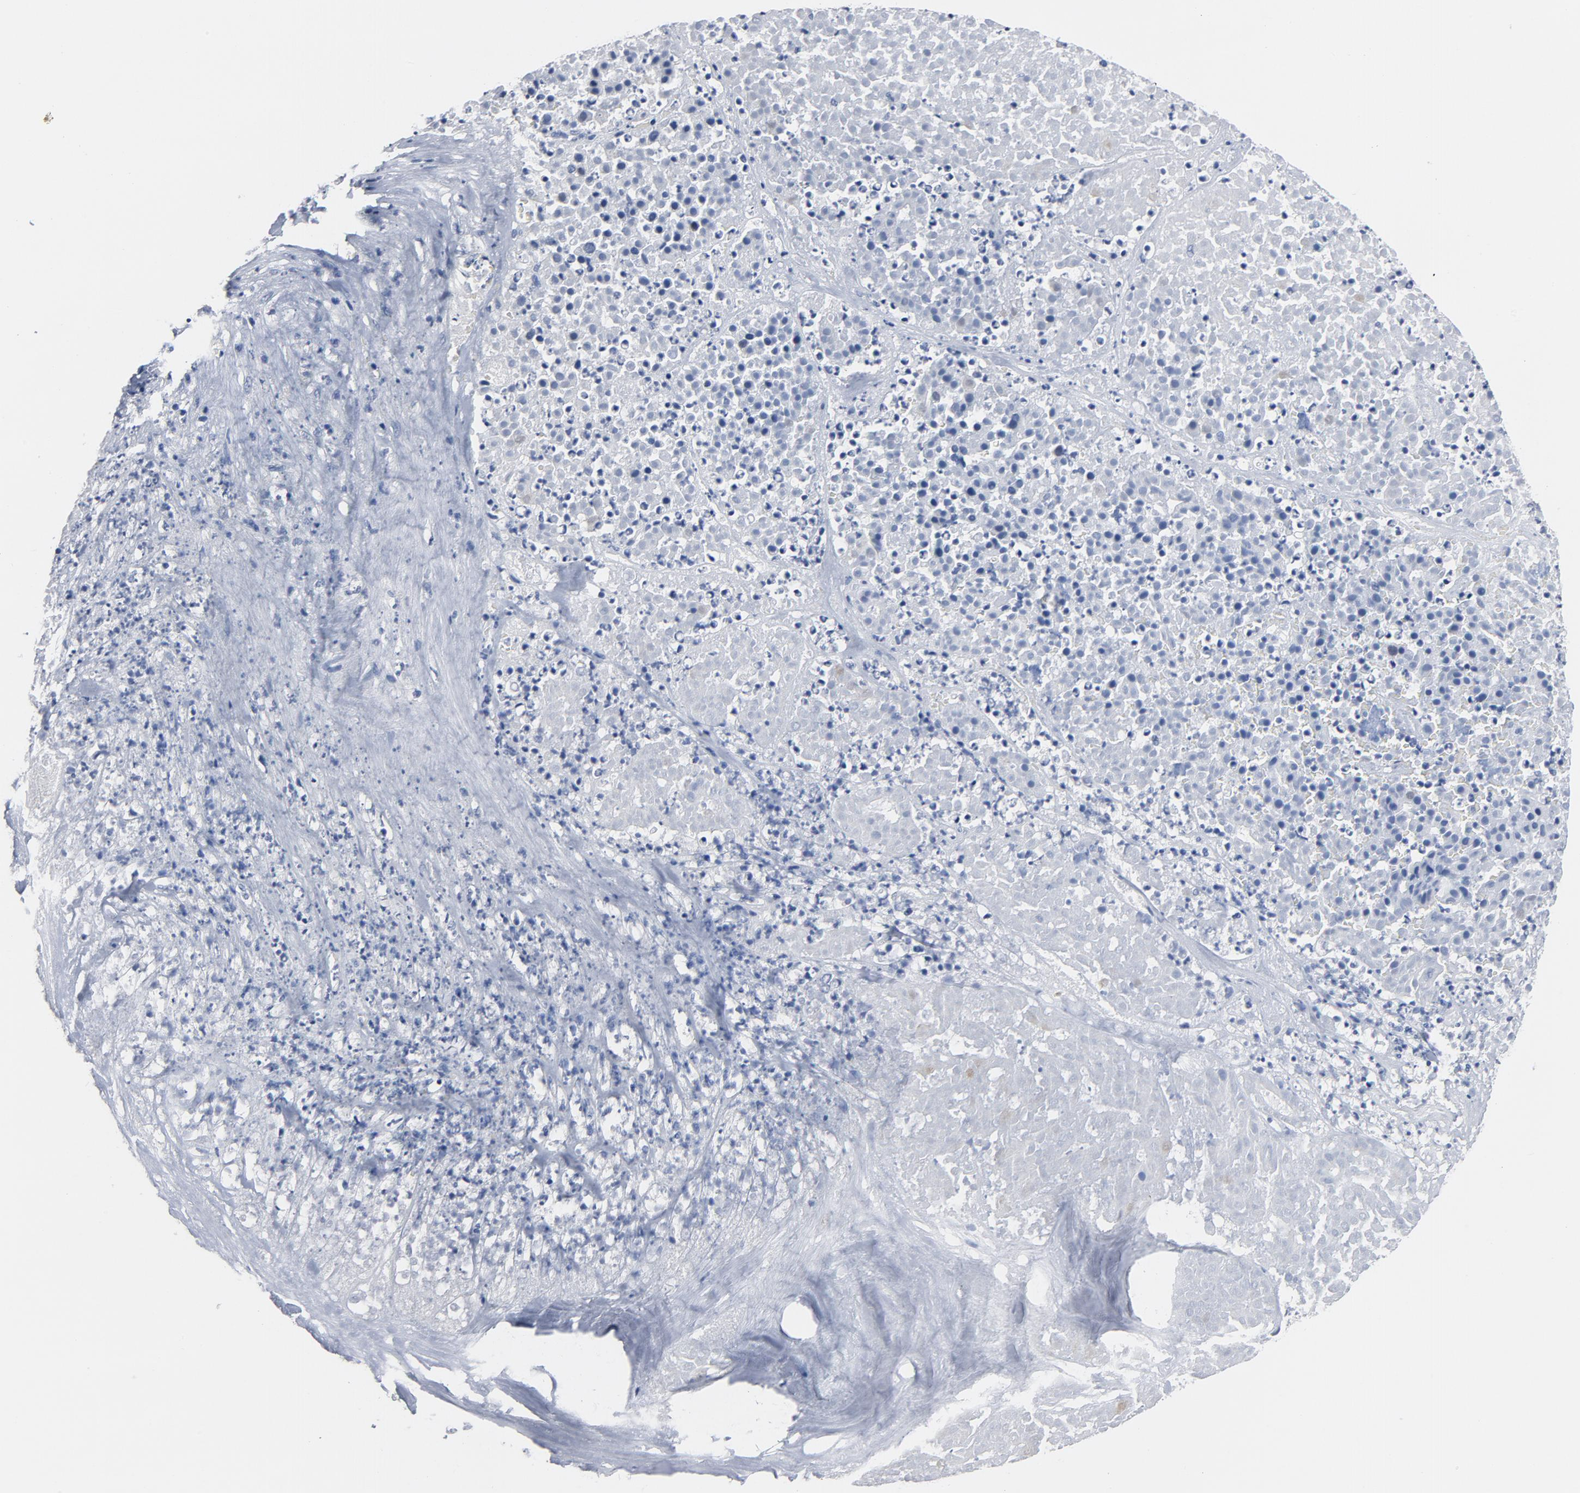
{"staining": {"intensity": "moderate", "quantity": "<25%", "location": "cytoplasmic/membranous,nuclear"}, "tissue": "pancreatic cancer", "cell_type": "Tumor cells", "image_type": "cancer", "snomed": [{"axis": "morphology", "description": "Adenocarcinoma, NOS"}, {"axis": "topography", "description": "Pancreas"}], "caption": "Protein staining of adenocarcinoma (pancreatic) tissue shows moderate cytoplasmic/membranous and nuclear positivity in about <25% of tumor cells. (Stains: DAB in brown, nuclei in blue, Microscopy: brightfield microscopy at high magnification).", "gene": "CDC20", "patient": {"sex": "male", "age": 50}}